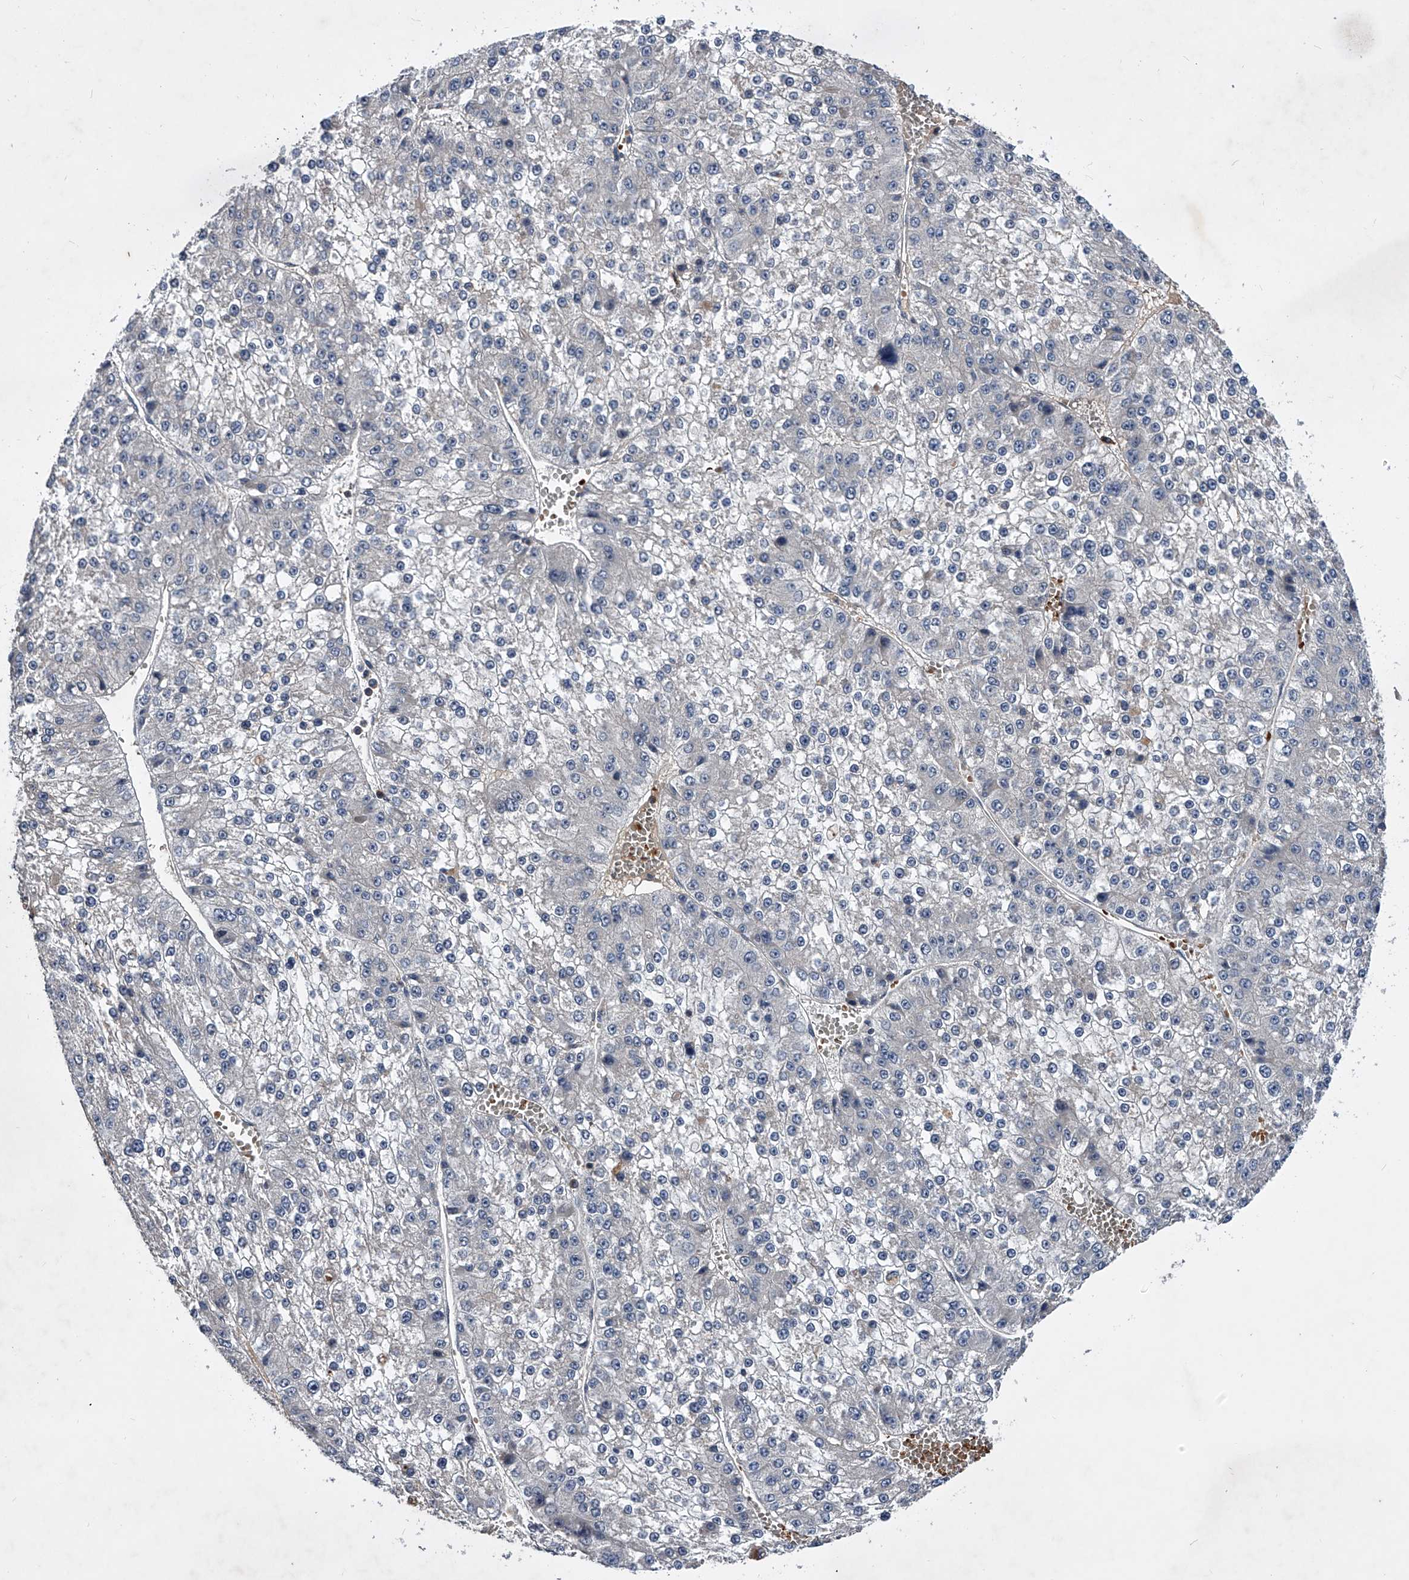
{"staining": {"intensity": "negative", "quantity": "none", "location": "none"}, "tissue": "liver cancer", "cell_type": "Tumor cells", "image_type": "cancer", "snomed": [{"axis": "morphology", "description": "Carcinoma, Hepatocellular, NOS"}, {"axis": "topography", "description": "Liver"}], "caption": "An immunohistochemistry (IHC) image of liver hepatocellular carcinoma is shown. There is no staining in tumor cells of liver hepatocellular carcinoma. Brightfield microscopy of immunohistochemistry (IHC) stained with DAB (3,3'-diaminobenzidine) (brown) and hematoxylin (blue), captured at high magnification.", "gene": "ZNF30", "patient": {"sex": "female", "age": 73}}